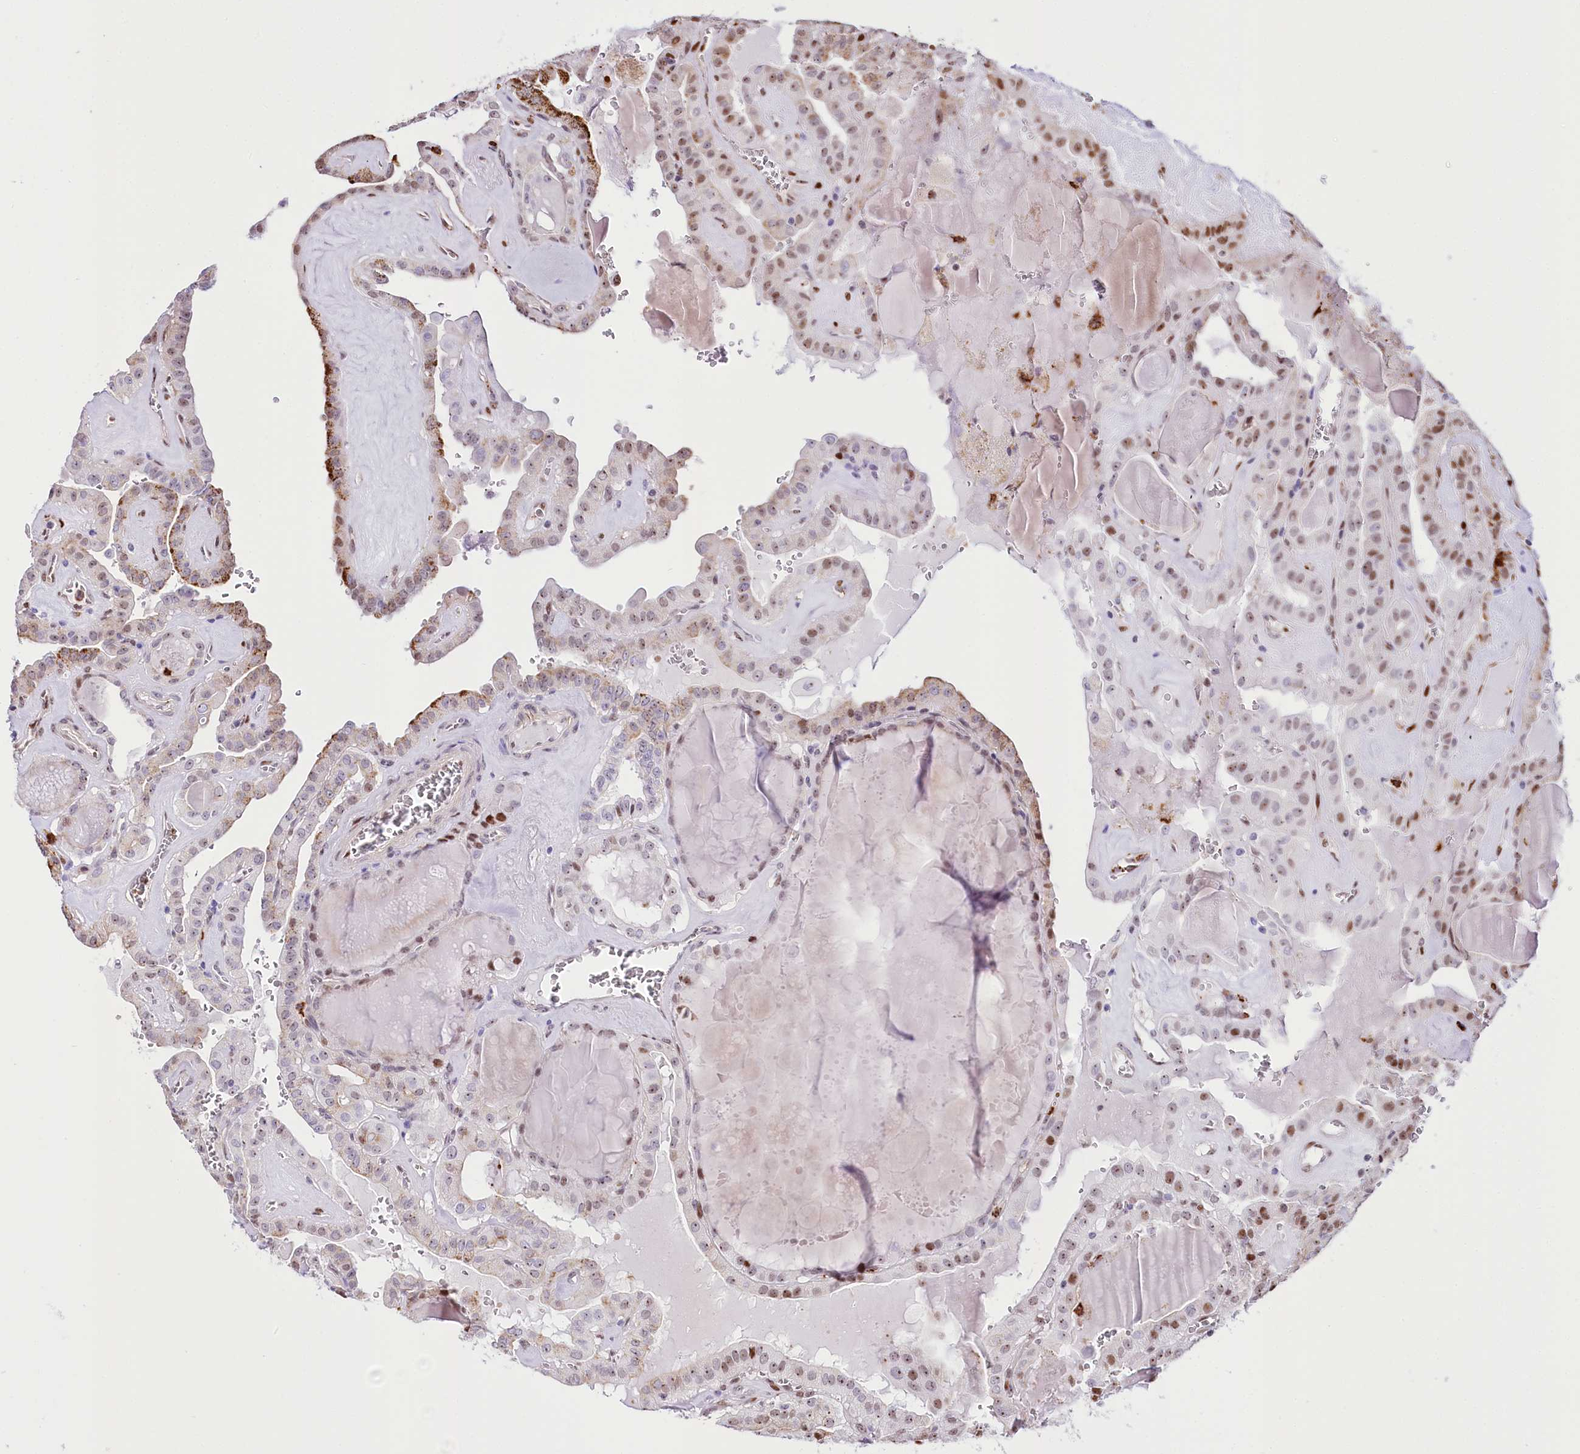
{"staining": {"intensity": "moderate", "quantity": "25%-75%", "location": "nuclear"}, "tissue": "thyroid cancer", "cell_type": "Tumor cells", "image_type": "cancer", "snomed": [{"axis": "morphology", "description": "Papillary adenocarcinoma, NOS"}, {"axis": "topography", "description": "Thyroid gland"}], "caption": "A high-resolution histopathology image shows immunohistochemistry staining of thyroid papillary adenocarcinoma, which reveals moderate nuclear positivity in about 25%-75% of tumor cells.", "gene": "PTMS", "patient": {"sex": "male", "age": 52}}